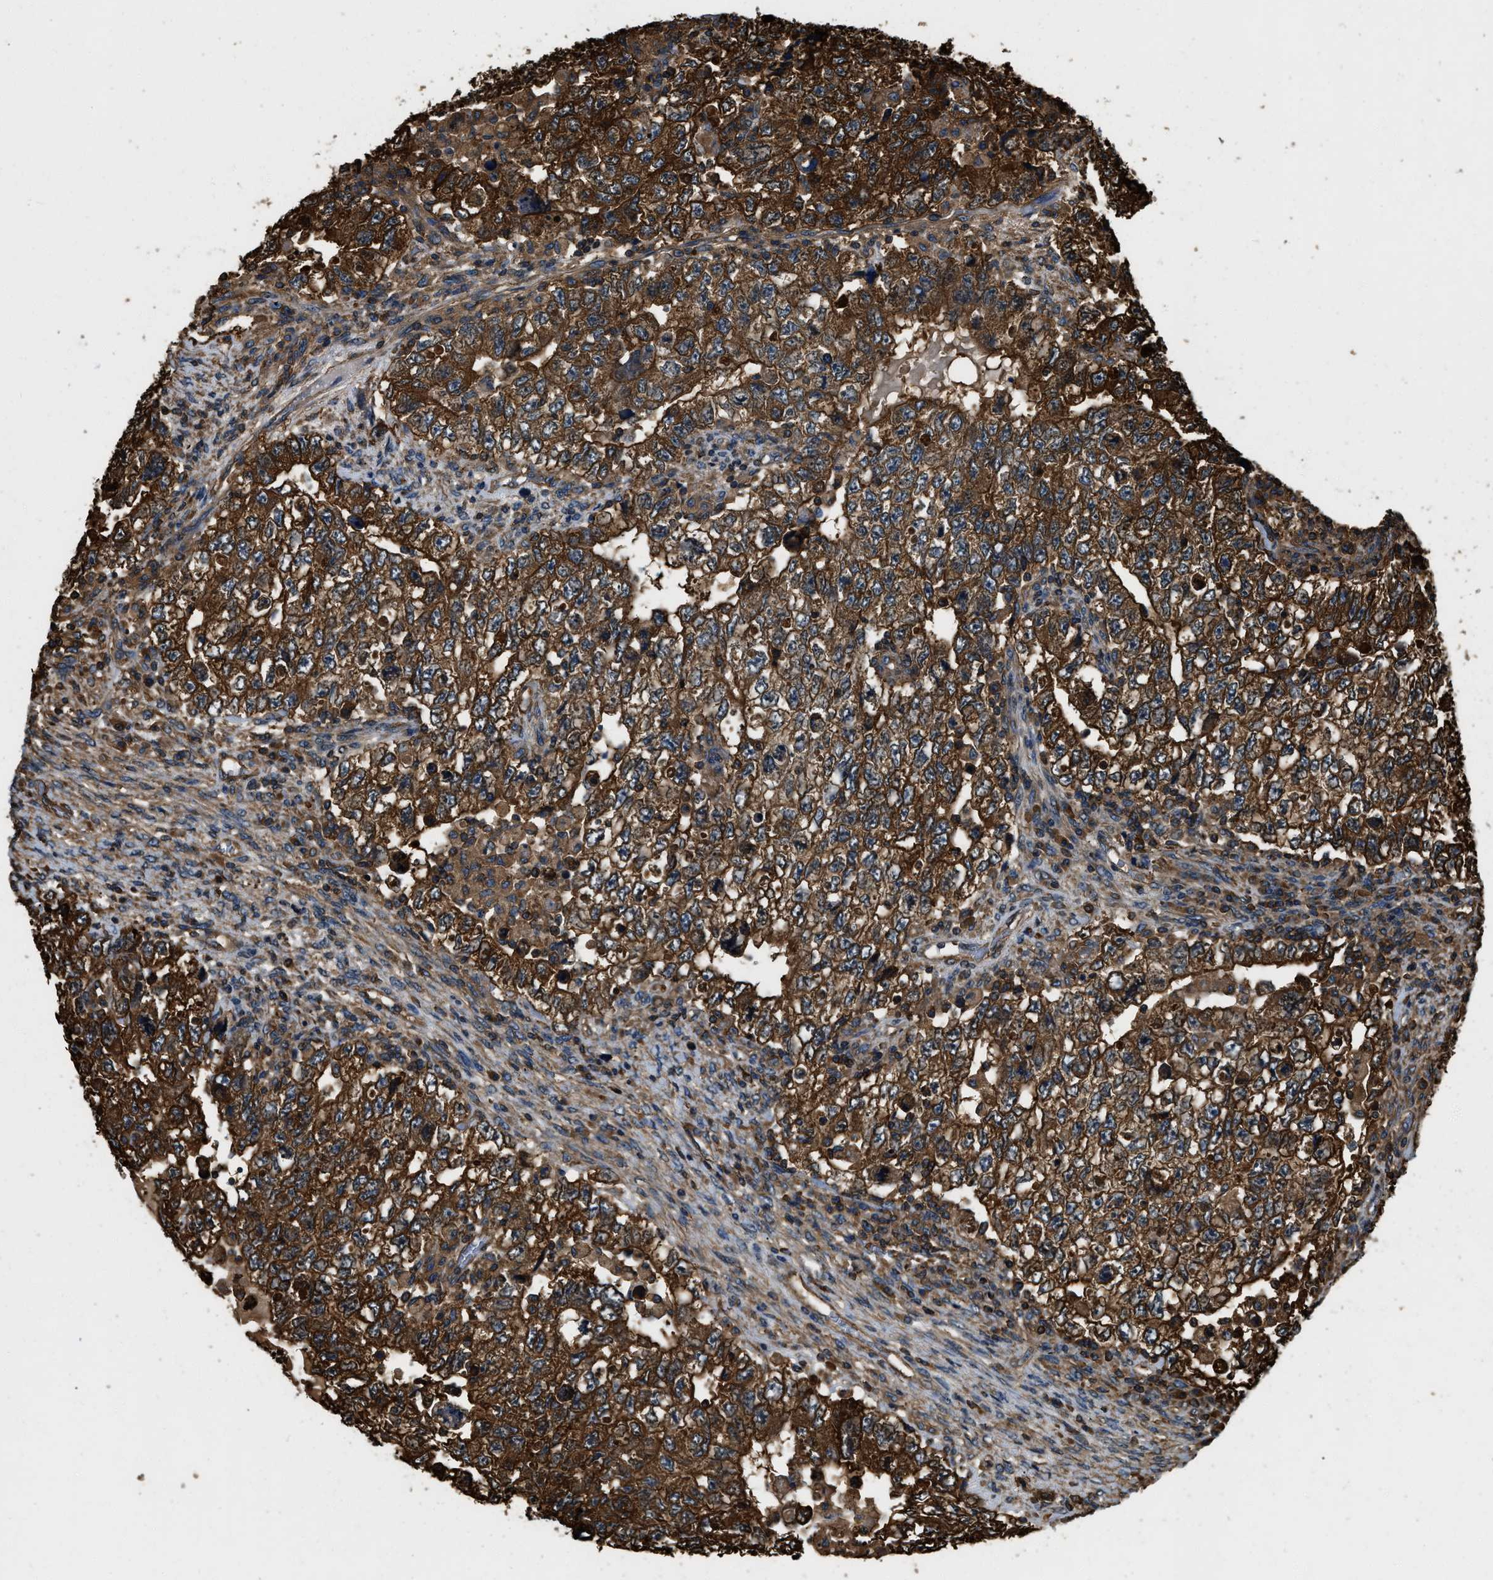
{"staining": {"intensity": "strong", "quantity": ">75%", "location": "cytoplasmic/membranous"}, "tissue": "testis cancer", "cell_type": "Tumor cells", "image_type": "cancer", "snomed": [{"axis": "morphology", "description": "Carcinoma, Embryonal, NOS"}, {"axis": "topography", "description": "Testis"}], "caption": "Immunohistochemical staining of testis cancer demonstrates strong cytoplasmic/membranous protein staining in about >75% of tumor cells.", "gene": "YARS1", "patient": {"sex": "male", "age": 36}}